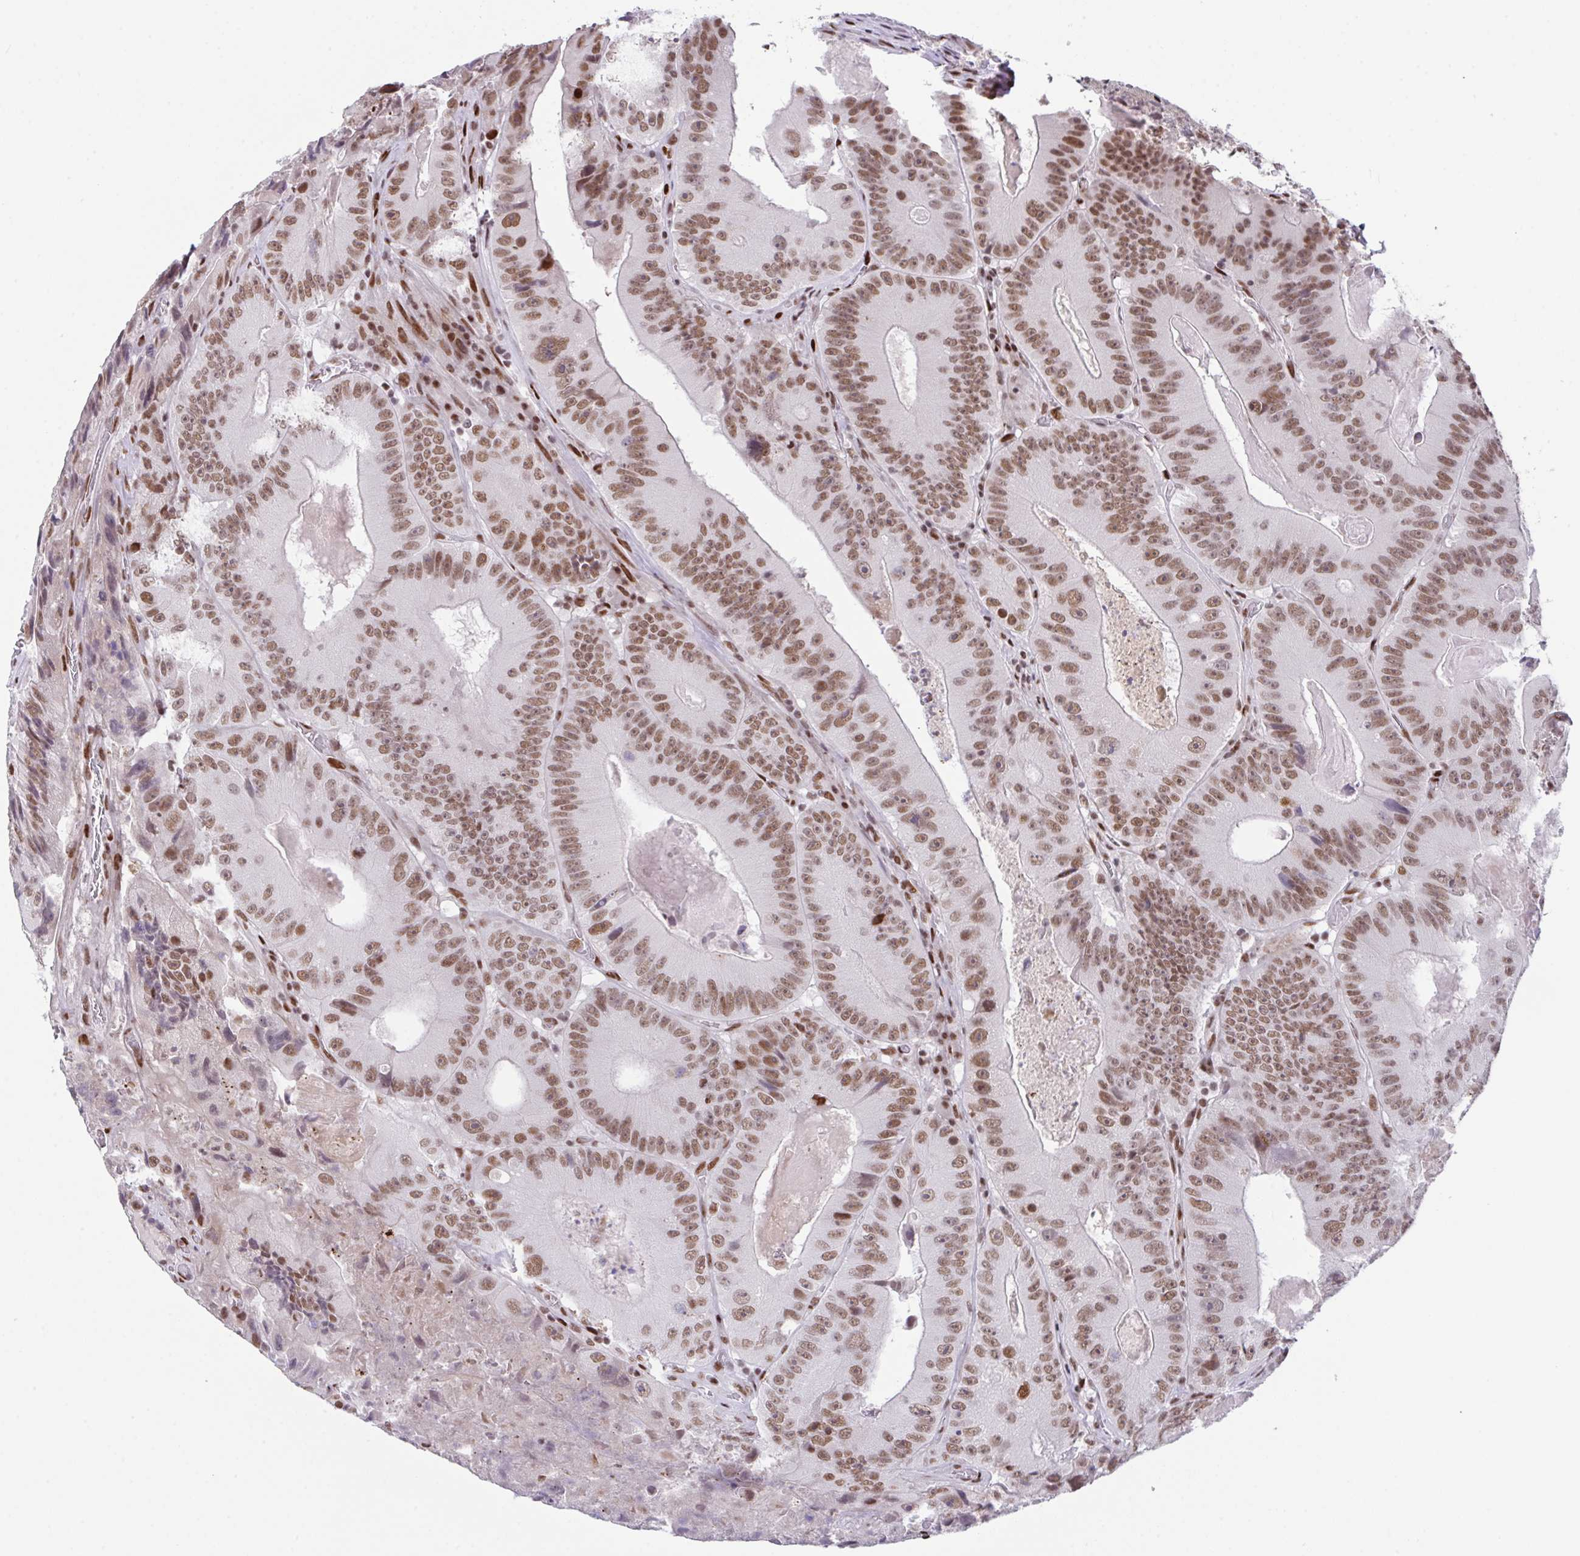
{"staining": {"intensity": "moderate", "quantity": ">75%", "location": "nuclear"}, "tissue": "colorectal cancer", "cell_type": "Tumor cells", "image_type": "cancer", "snomed": [{"axis": "morphology", "description": "Adenocarcinoma, NOS"}, {"axis": "topography", "description": "Colon"}], "caption": "A micrograph of colorectal cancer stained for a protein exhibits moderate nuclear brown staining in tumor cells.", "gene": "CLP1", "patient": {"sex": "female", "age": 86}}